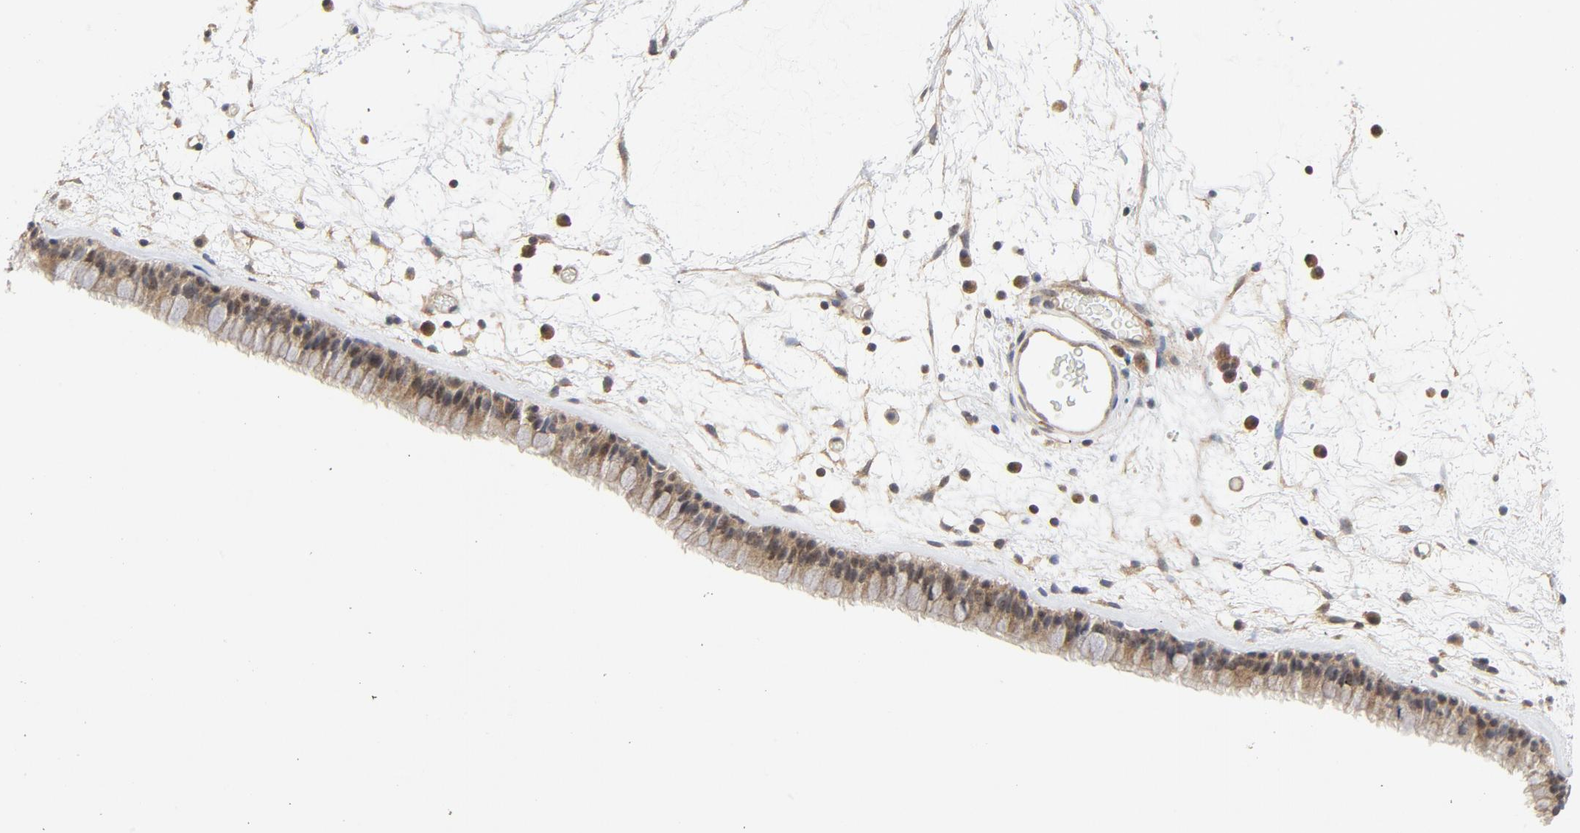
{"staining": {"intensity": "weak", "quantity": ">75%", "location": "cytoplasmic/membranous"}, "tissue": "nasopharynx", "cell_type": "Respiratory epithelial cells", "image_type": "normal", "snomed": [{"axis": "morphology", "description": "Normal tissue, NOS"}, {"axis": "morphology", "description": "Inflammation, NOS"}, {"axis": "topography", "description": "Nasopharynx"}], "caption": "Protein expression analysis of unremarkable nasopharynx exhibits weak cytoplasmic/membranous staining in approximately >75% of respiratory epithelial cells.", "gene": "MAP2K7", "patient": {"sex": "male", "age": 48}}